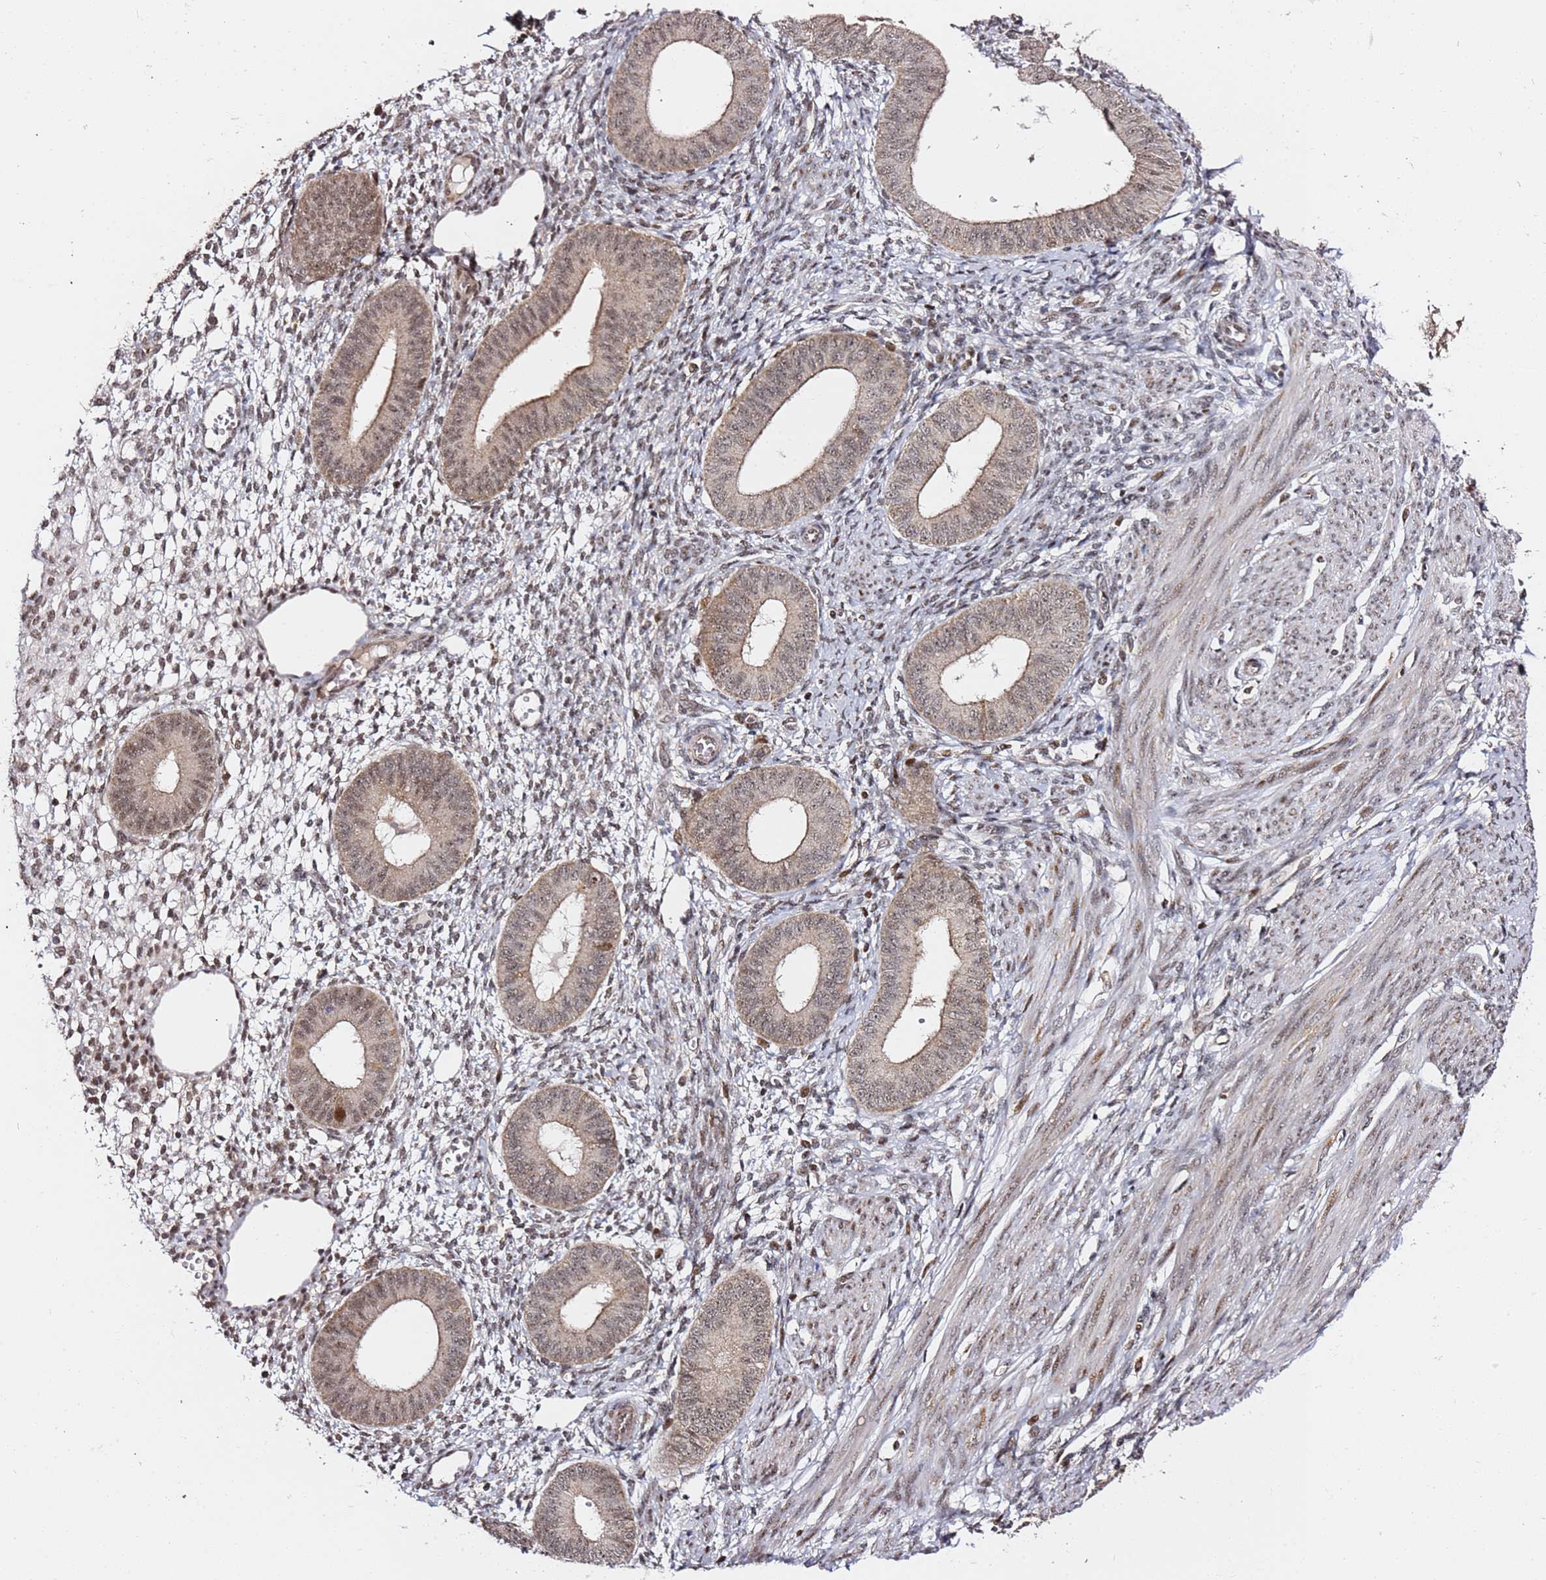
{"staining": {"intensity": "moderate", "quantity": "25%-75%", "location": "nuclear"}, "tissue": "endometrium", "cell_type": "Cells in endometrial stroma", "image_type": "normal", "snomed": [{"axis": "morphology", "description": "Normal tissue, NOS"}, {"axis": "topography", "description": "Endometrium"}], "caption": "A high-resolution photomicrograph shows IHC staining of normal endometrium, which exhibits moderate nuclear staining in about 25%-75% of cells in endometrial stroma.", "gene": "TP53AIP1", "patient": {"sex": "female", "age": 49}}